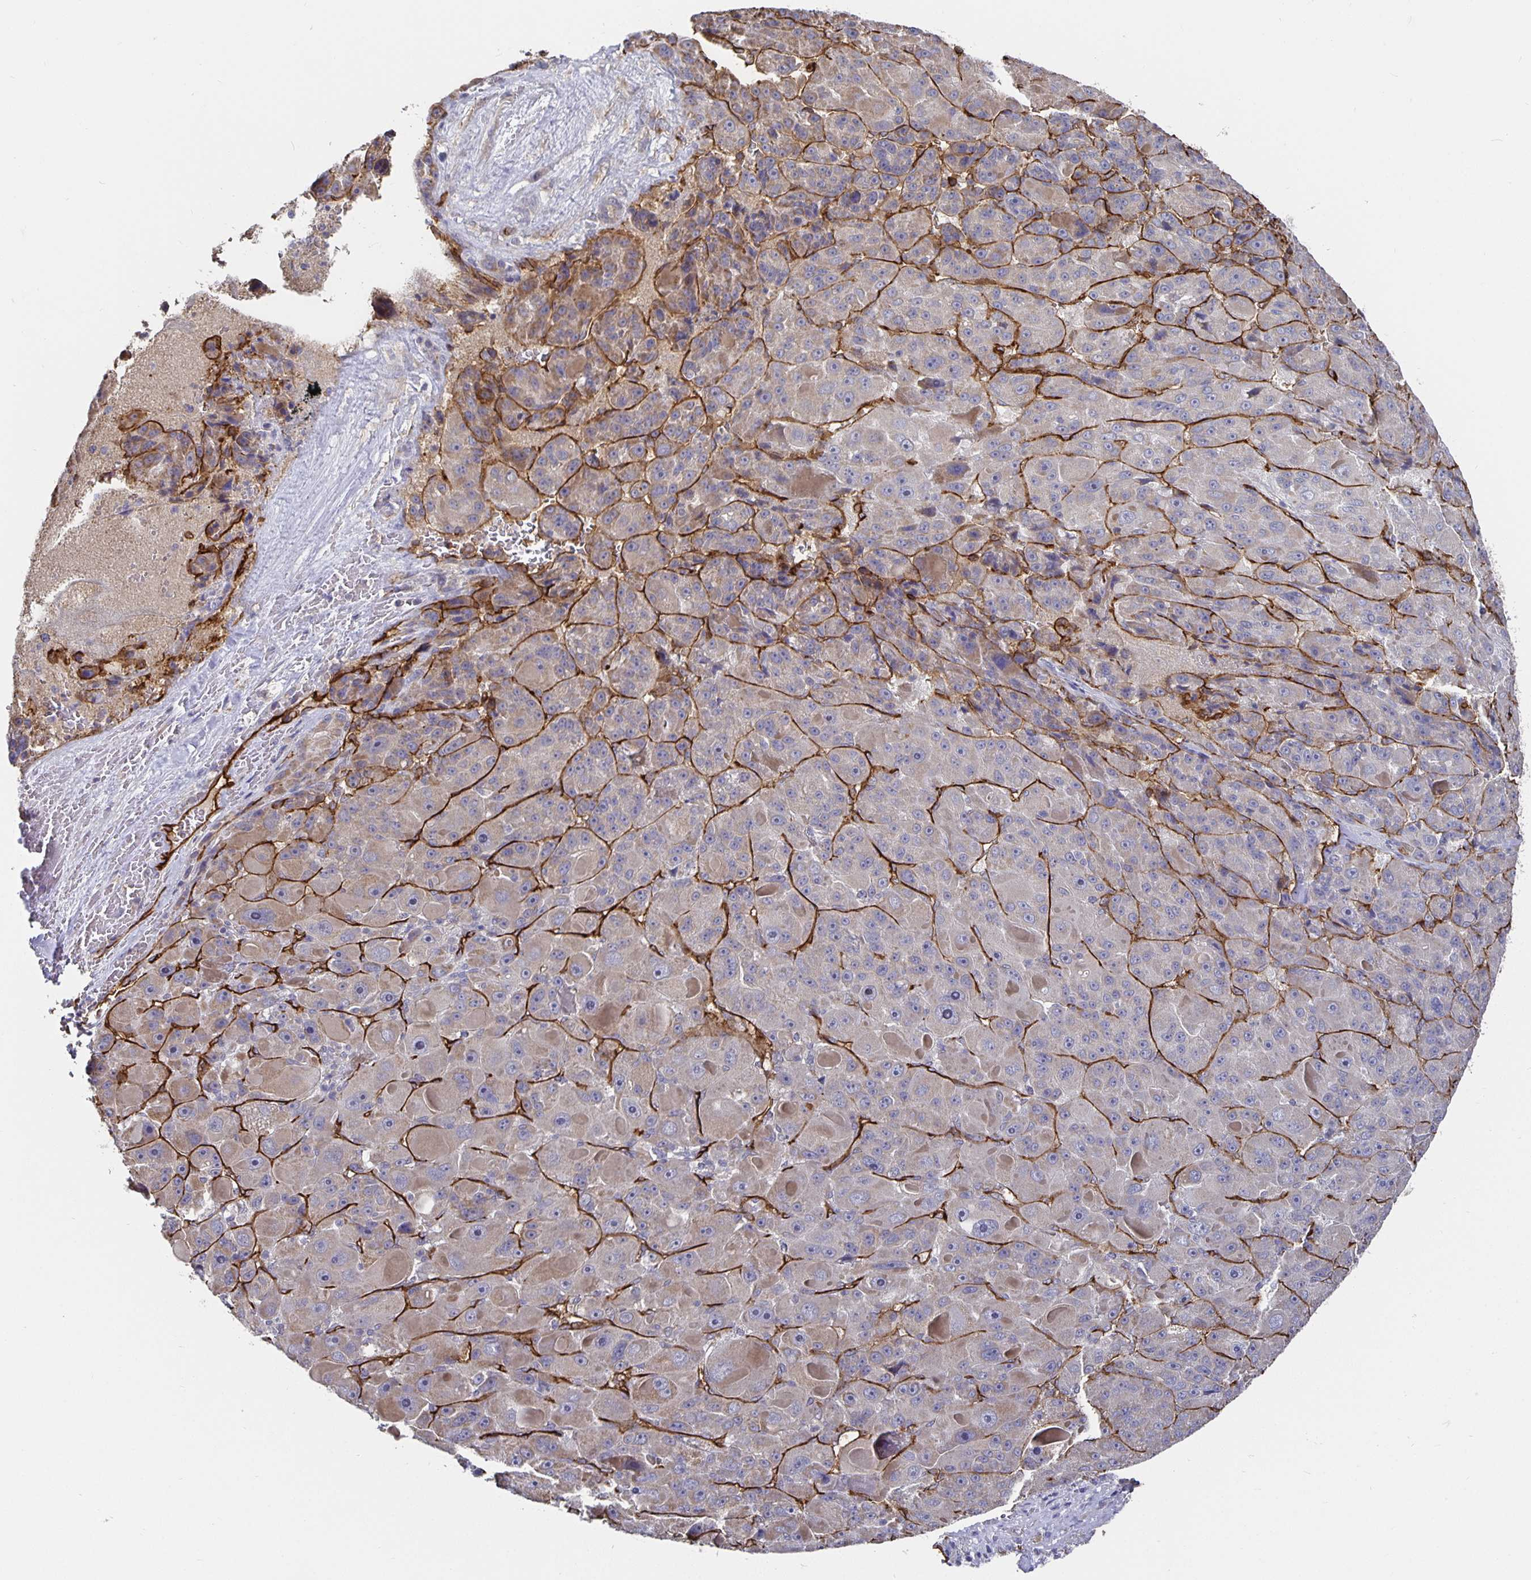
{"staining": {"intensity": "weak", "quantity": "25%-75%", "location": "cytoplasmic/membranous"}, "tissue": "liver cancer", "cell_type": "Tumor cells", "image_type": "cancer", "snomed": [{"axis": "morphology", "description": "Carcinoma, Hepatocellular, NOS"}, {"axis": "topography", "description": "Liver"}], "caption": "Weak cytoplasmic/membranous protein expression is identified in approximately 25%-75% of tumor cells in hepatocellular carcinoma (liver). (Stains: DAB in brown, nuclei in blue, Microscopy: brightfield microscopy at high magnification).", "gene": "PODXL", "patient": {"sex": "male", "age": 76}}